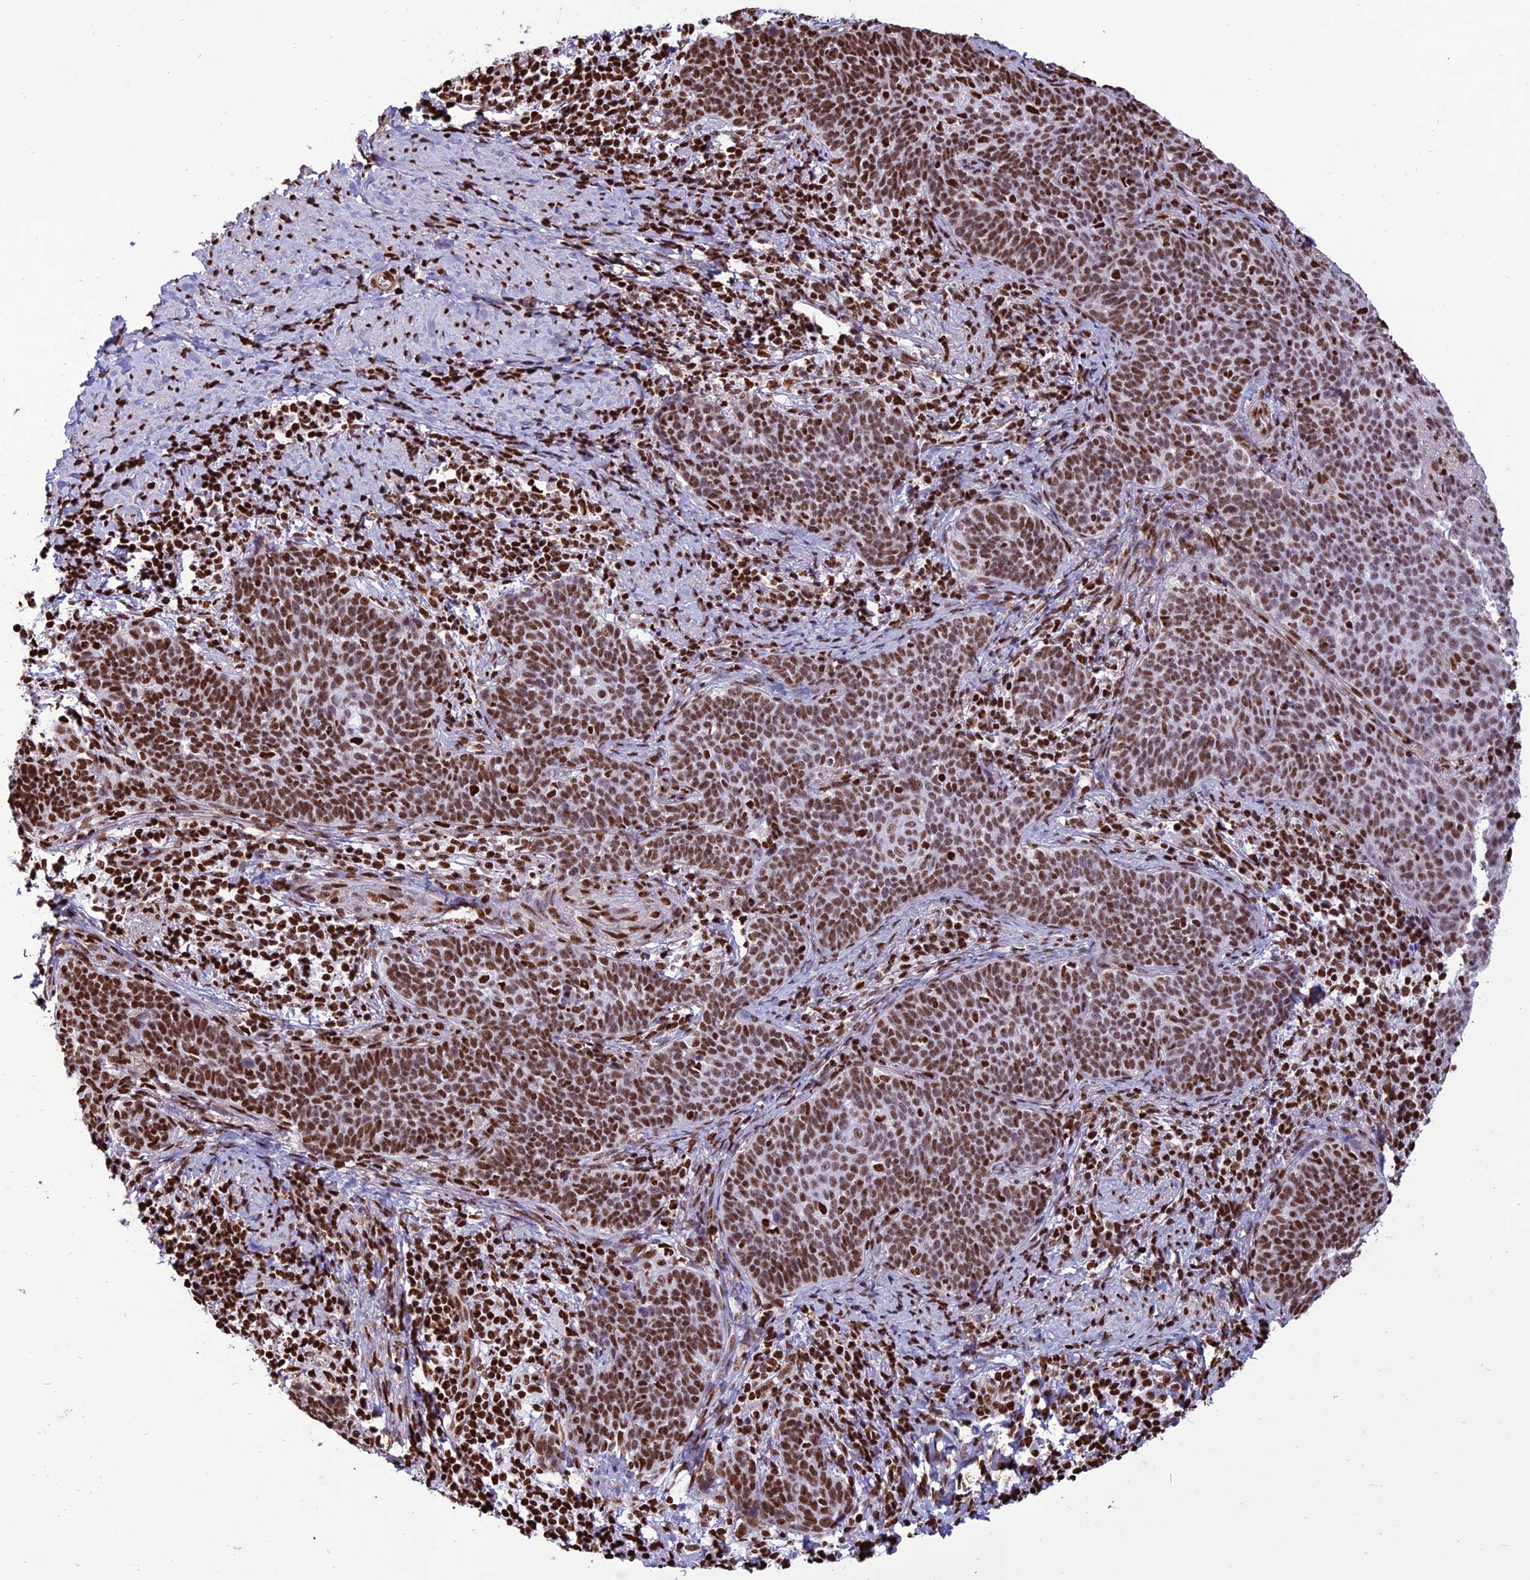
{"staining": {"intensity": "moderate", "quantity": ">75%", "location": "nuclear"}, "tissue": "cervical cancer", "cell_type": "Tumor cells", "image_type": "cancer", "snomed": [{"axis": "morphology", "description": "Normal tissue, NOS"}, {"axis": "morphology", "description": "Squamous cell carcinoma, NOS"}, {"axis": "topography", "description": "Cervix"}], "caption": "Brown immunohistochemical staining in human squamous cell carcinoma (cervical) reveals moderate nuclear positivity in approximately >75% of tumor cells.", "gene": "INO80E", "patient": {"sex": "female", "age": 39}}